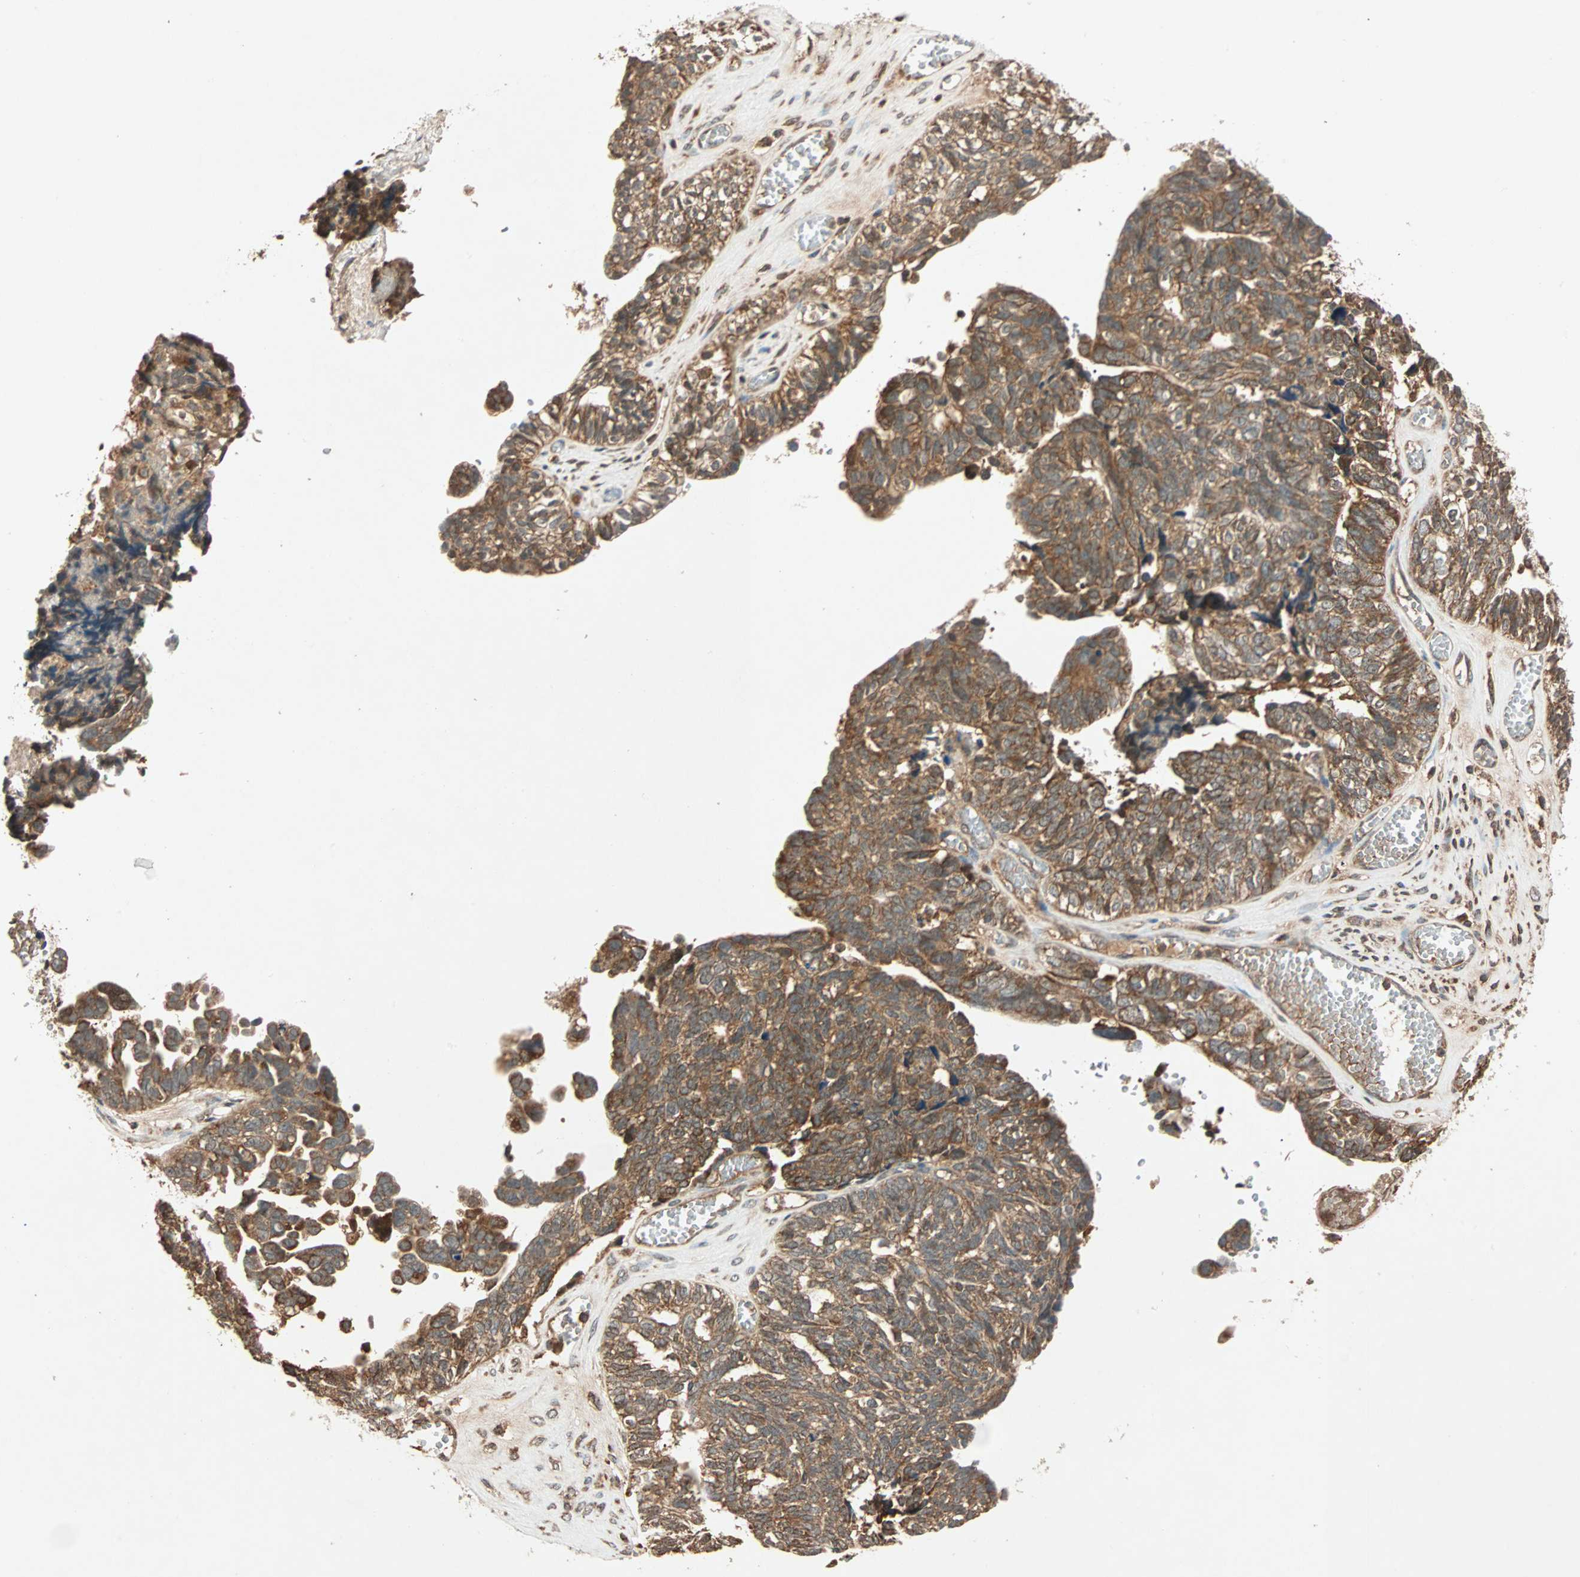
{"staining": {"intensity": "moderate", "quantity": ">75%", "location": "cytoplasmic/membranous"}, "tissue": "ovarian cancer", "cell_type": "Tumor cells", "image_type": "cancer", "snomed": [{"axis": "morphology", "description": "Carcinoma, NOS"}, {"axis": "morphology", "description": "Carcinoma, endometroid"}, {"axis": "topography", "description": "Ovary"}], "caption": "Protein staining by IHC shows moderate cytoplasmic/membranous positivity in about >75% of tumor cells in ovarian cancer. The protein of interest is shown in brown color, while the nuclei are stained blue.", "gene": "MAPK1", "patient": {"sex": "female", "age": 50}}